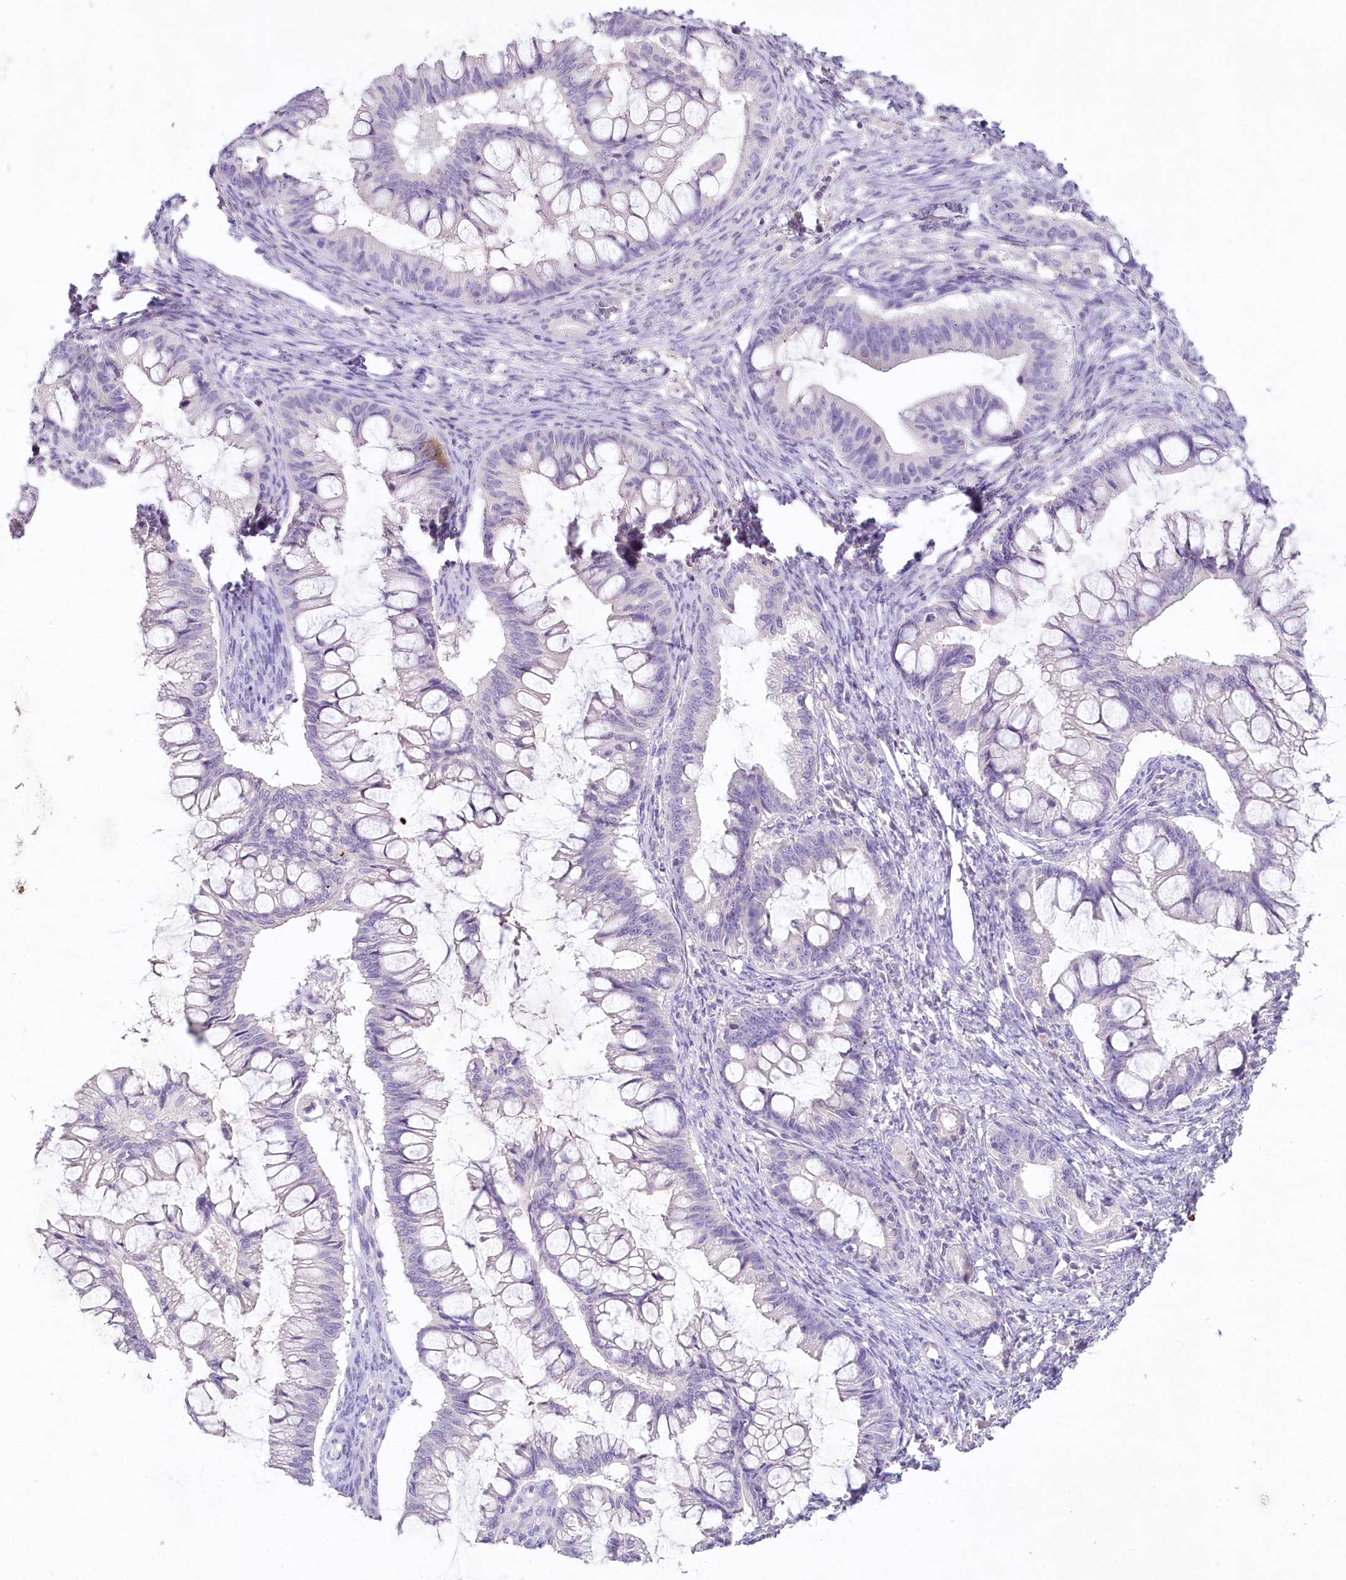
{"staining": {"intensity": "negative", "quantity": "none", "location": "none"}, "tissue": "ovarian cancer", "cell_type": "Tumor cells", "image_type": "cancer", "snomed": [{"axis": "morphology", "description": "Cystadenocarcinoma, mucinous, NOS"}, {"axis": "topography", "description": "Ovary"}], "caption": "DAB immunohistochemical staining of human ovarian mucinous cystadenocarcinoma reveals no significant expression in tumor cells.", "gene": "HPD", "patient": {"sex": "female", "age": 73}}